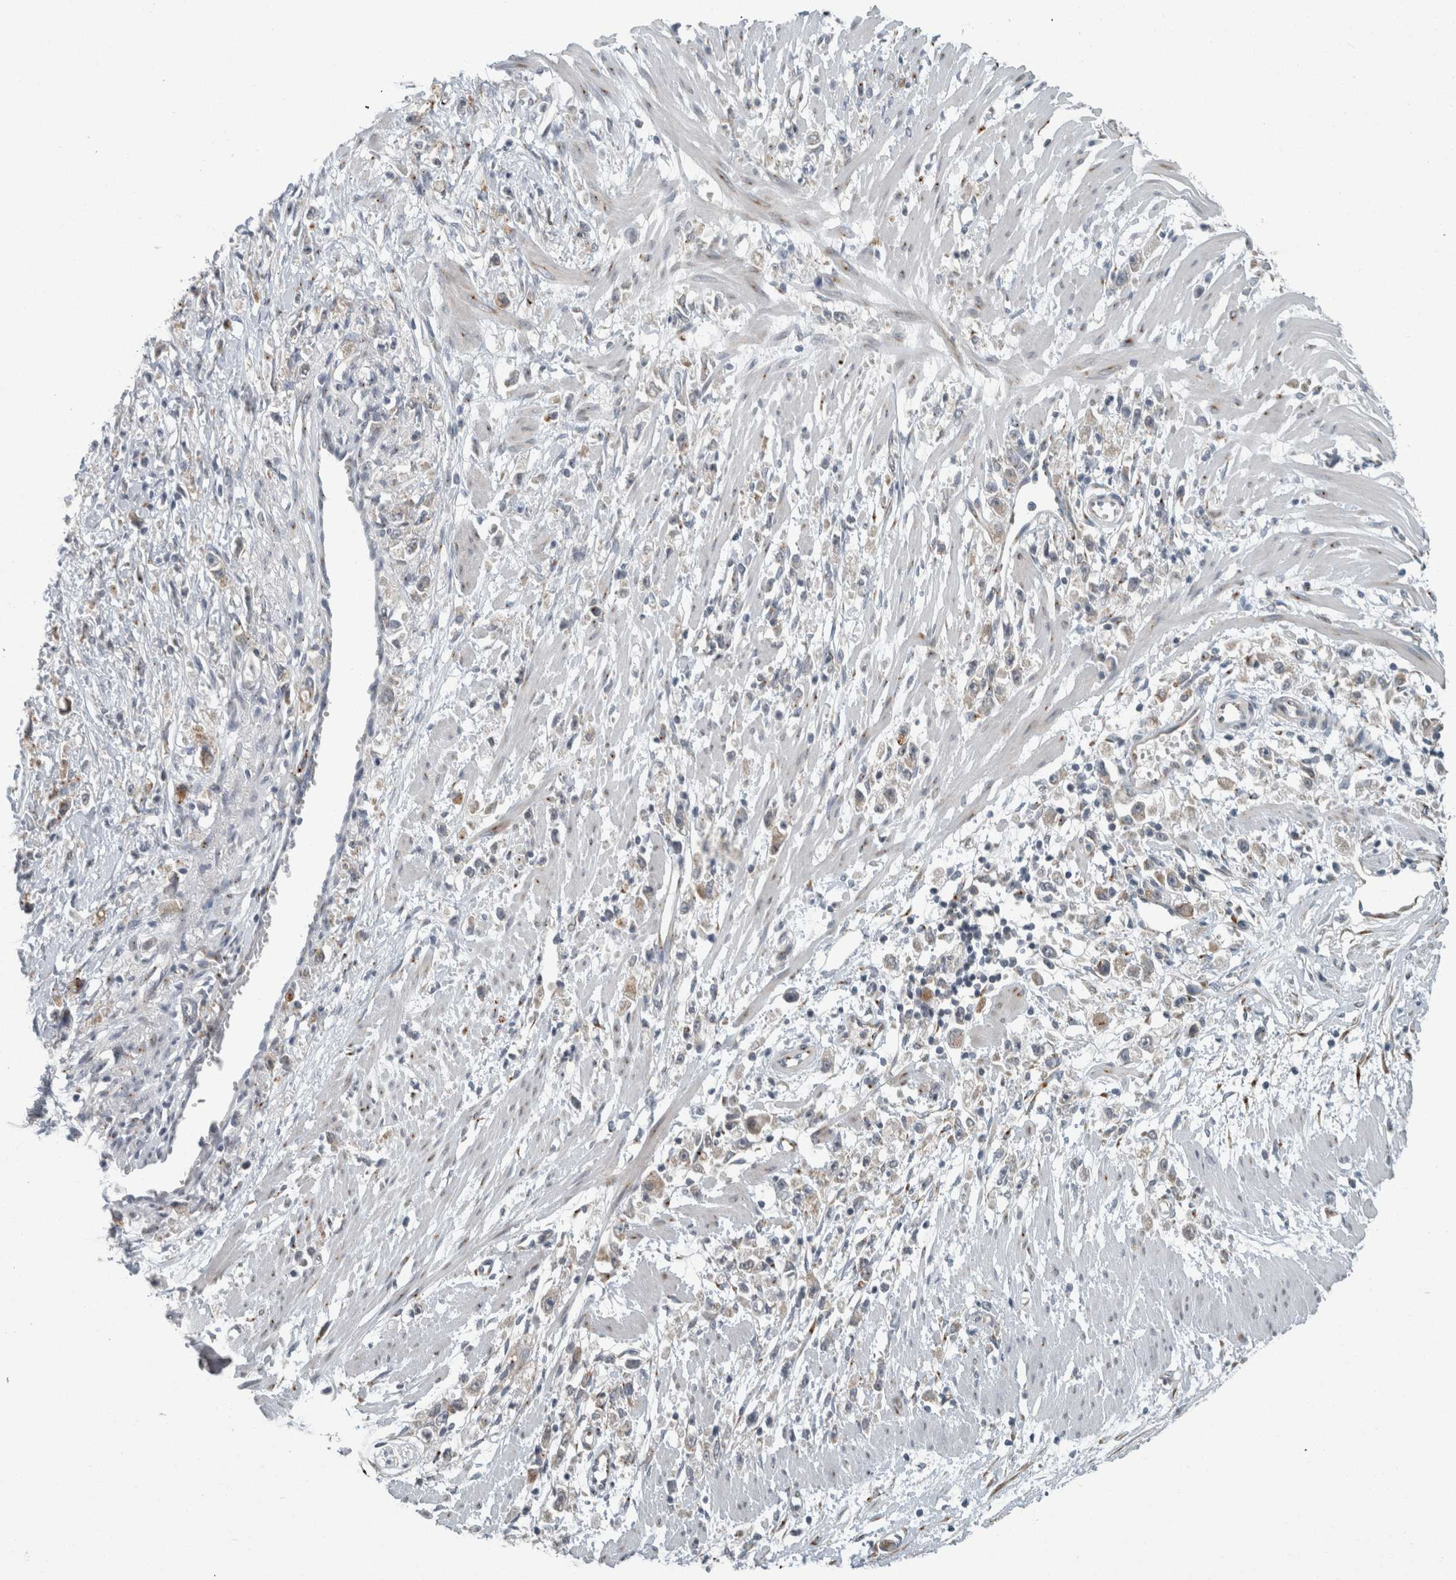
{"staining": {"intensity": "weak", "quantity": "25%-75%", "location": "cytoplasmic/membranous"}, "tissue": "stomach cancer", "cell_type": "Tumor cells", "image_type": "cancer", "snomed": [{"axis": "morphology", "description": "Adenocarcinoma, NOS"}, {"axis": "topography", "description": "Stomach"}], "caption": "This is an image of immunohistochemistry staining of stomach cancer (adenocarcinoma), which shows weak staining in the cytoplasmic/membranous of tumor cells.", "gene": "KIF1C", "patient": {"sex": "female", "age": 59}}